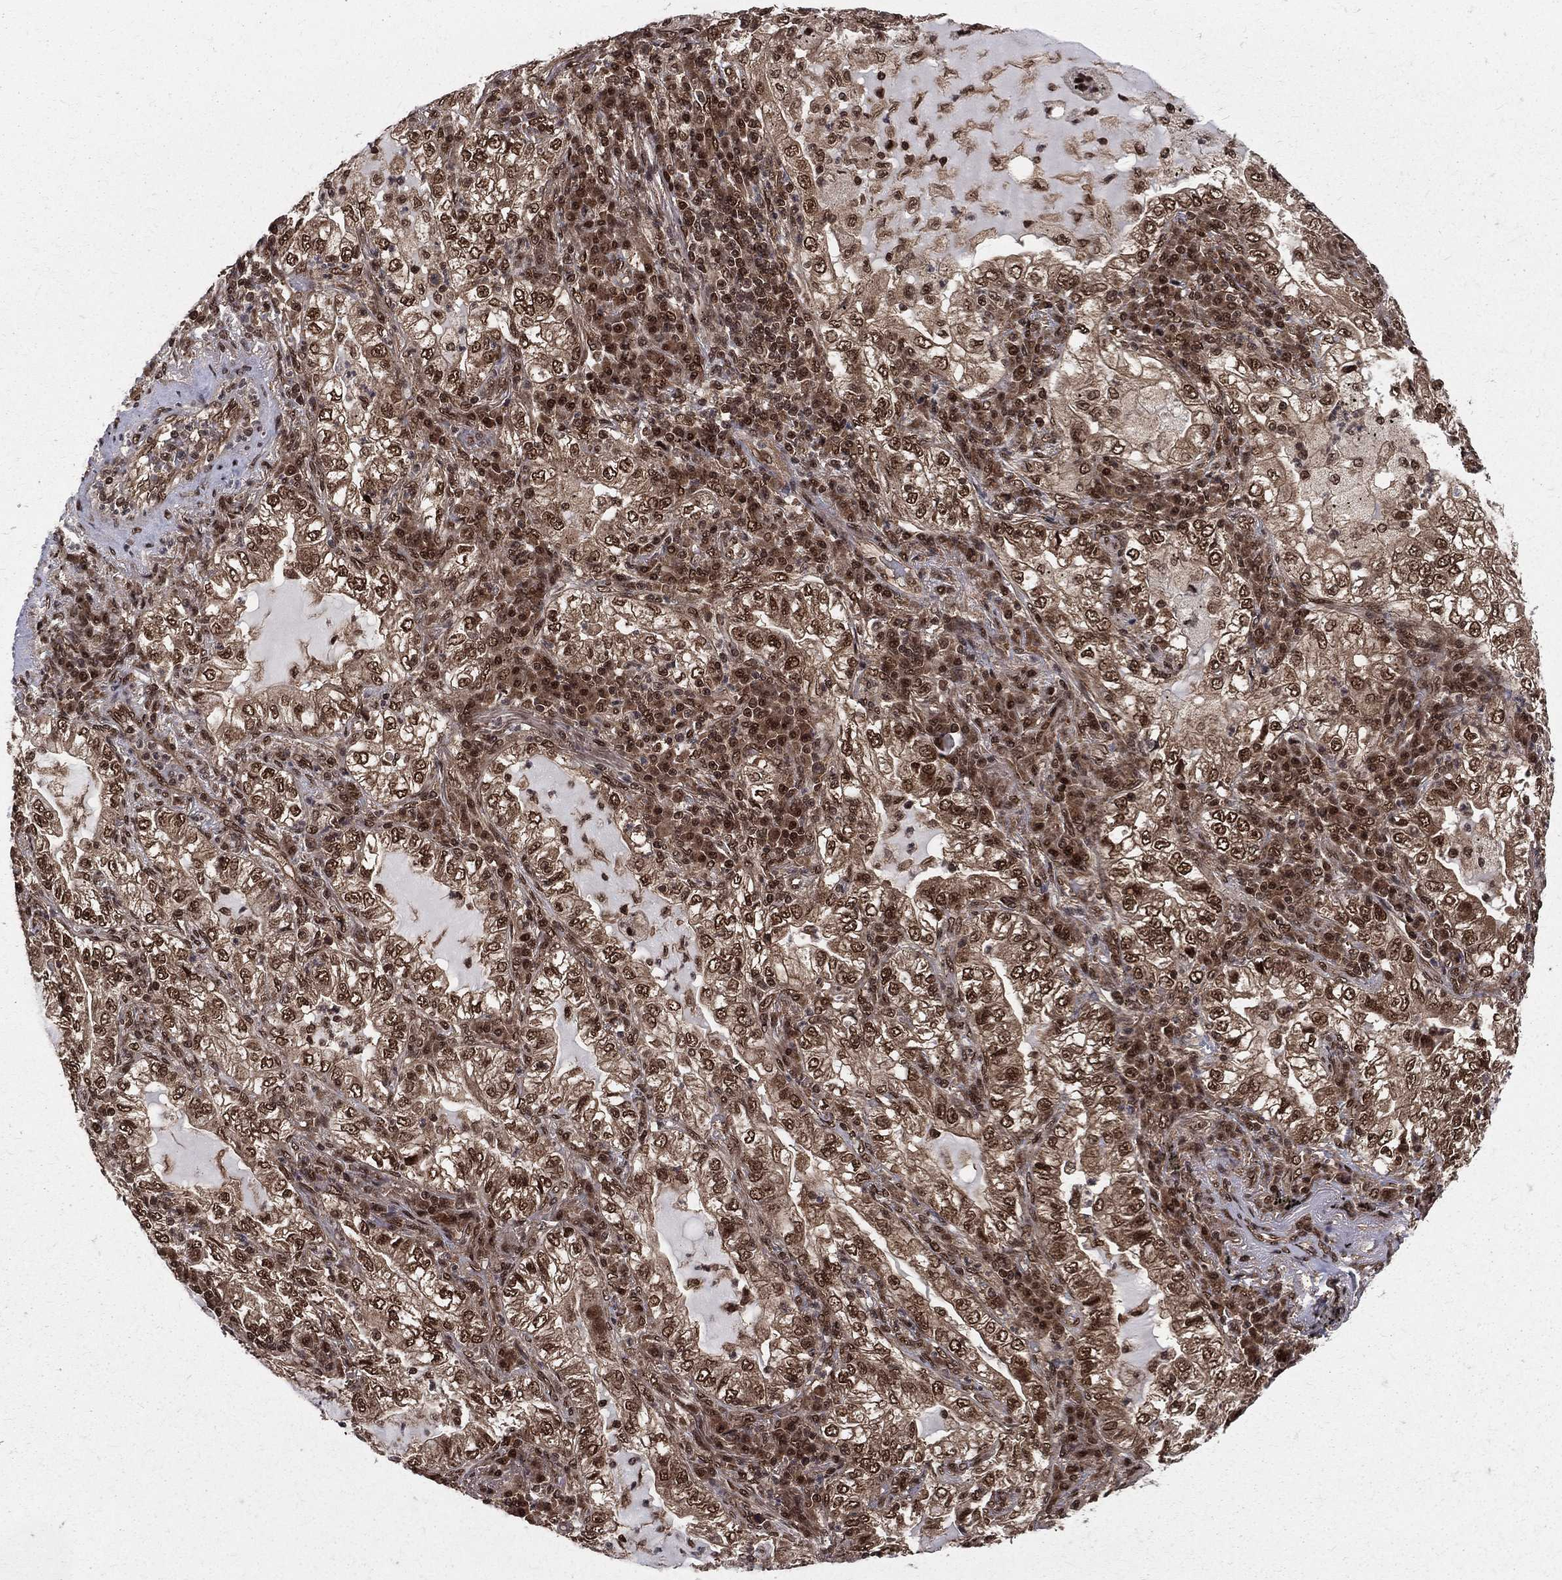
{"staining": {"intensity": "strong", "quantity": ">75%", "location": "nuclear"}, "tissue": "lung cancer", "cell_type": "Tumor cells", "image_type": "cancer", "snomed": [{"axis": "morphology", "description": "Adenocarcinoma, NOS"}, {"axis": "topography", "description": "Lung"}], "caption": "Immunohistochemical staining of lung cancer (adenocarcinoma) exhibits high levels of strong nuclear protein staining in about >75% of tumor cells. (Brightfield microscopy of DAB IHC at high magnification).", "gene": "COPS4", "patient": {"sex": "female", "age": 73}}